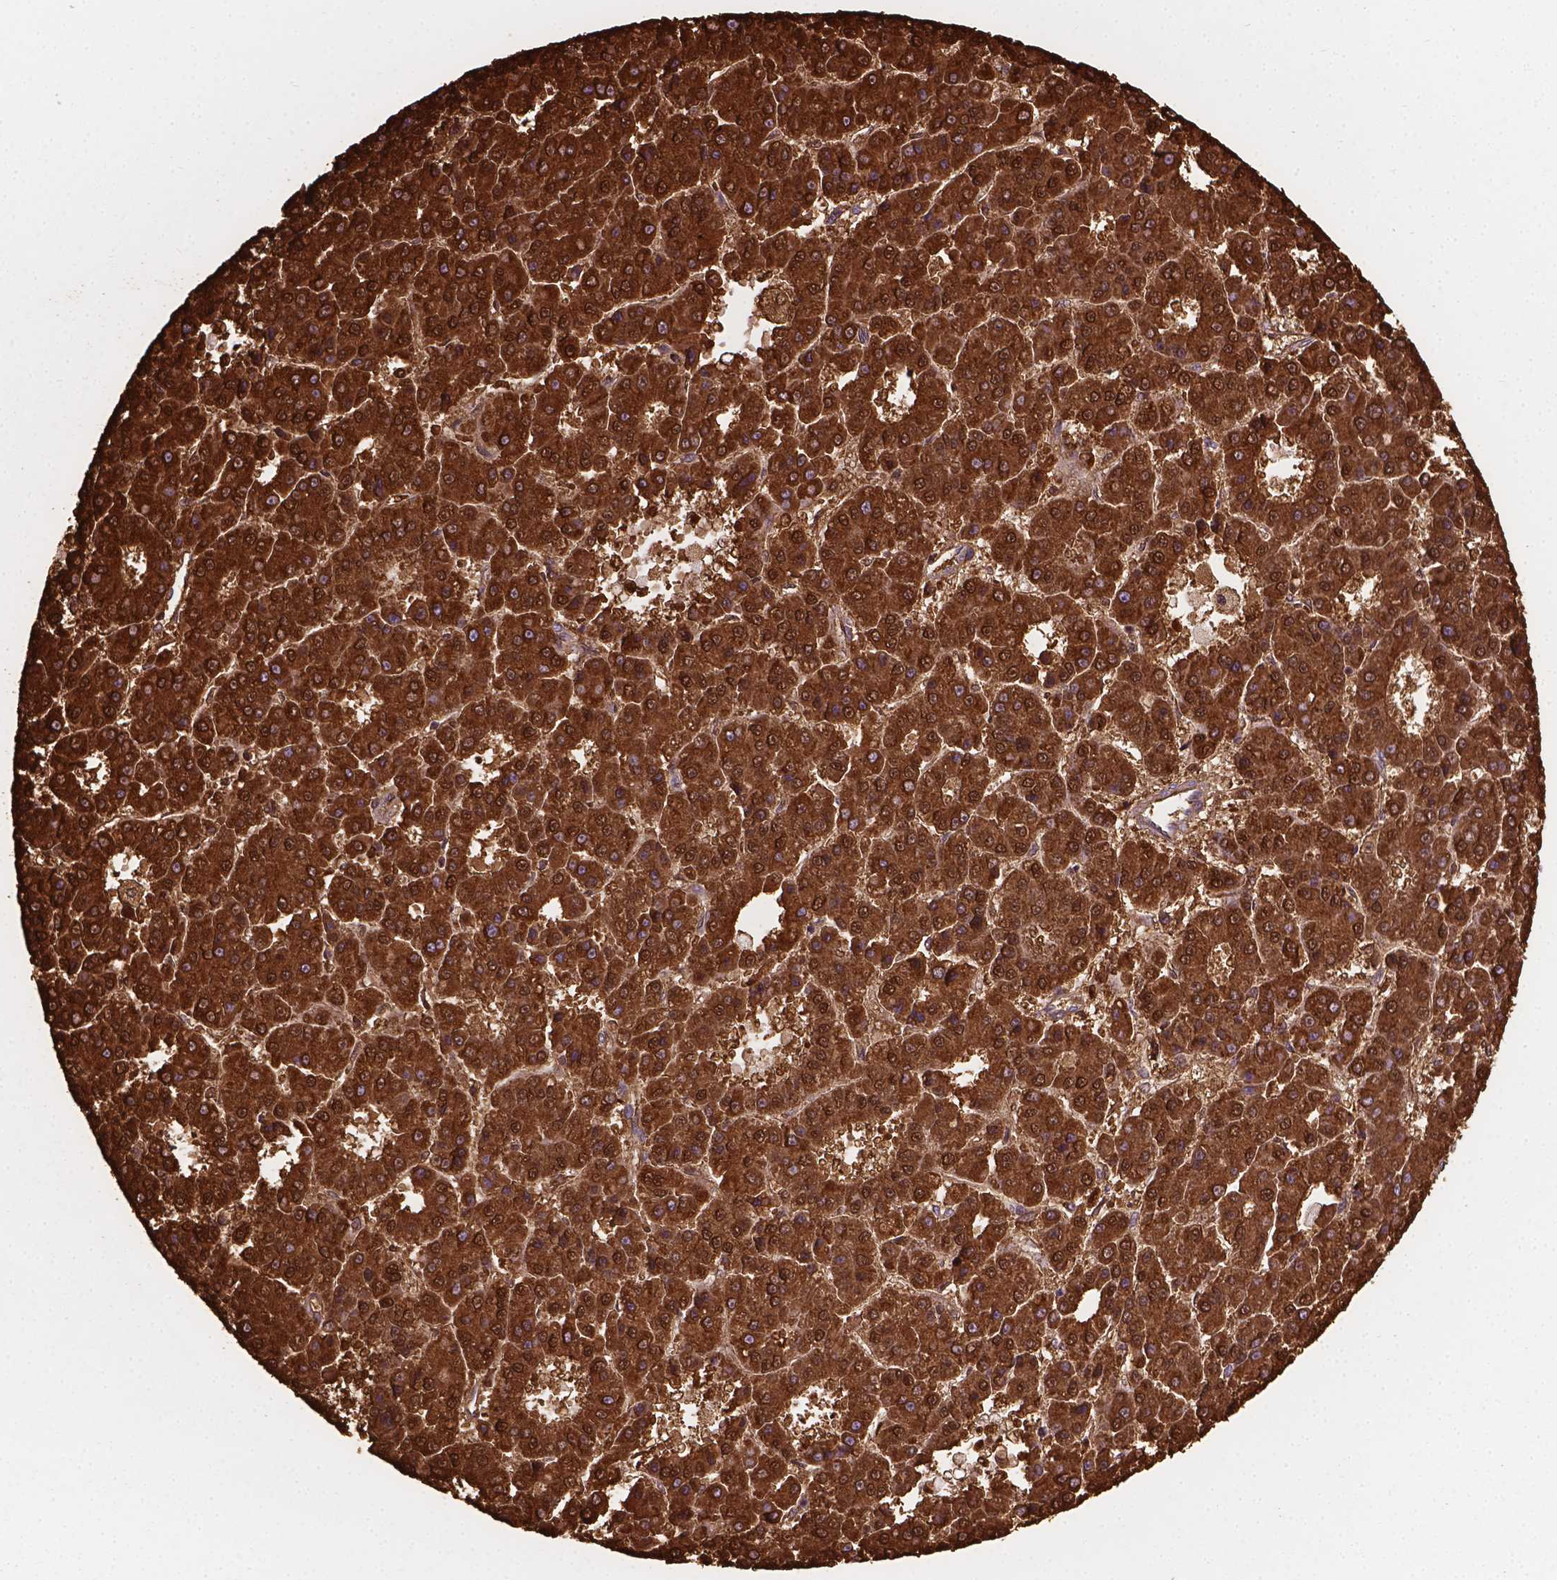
{"staining": {"intensity": "strong", "quantity": ">75%", "location": "cytoplasmic/membranous"}, "tissue": "liver cancer", "cell_type": "Tumor cells", "image_type": "cancer", "snomed": [{"axis": "morphology", "description": "Carcinoma, Hepatocellular, NOS"}, {"axis": "topography", "description": "Liver"}], "caption": "The histopathology image displays immunohistochemical staining of hepatocellular carcinoma (liver). There is strong cytoplasmic/membranous staining is seen in approximately >75% of tumor cells.", "gene": "MACF1", "patient": {"sex": "male", "age": 70}}